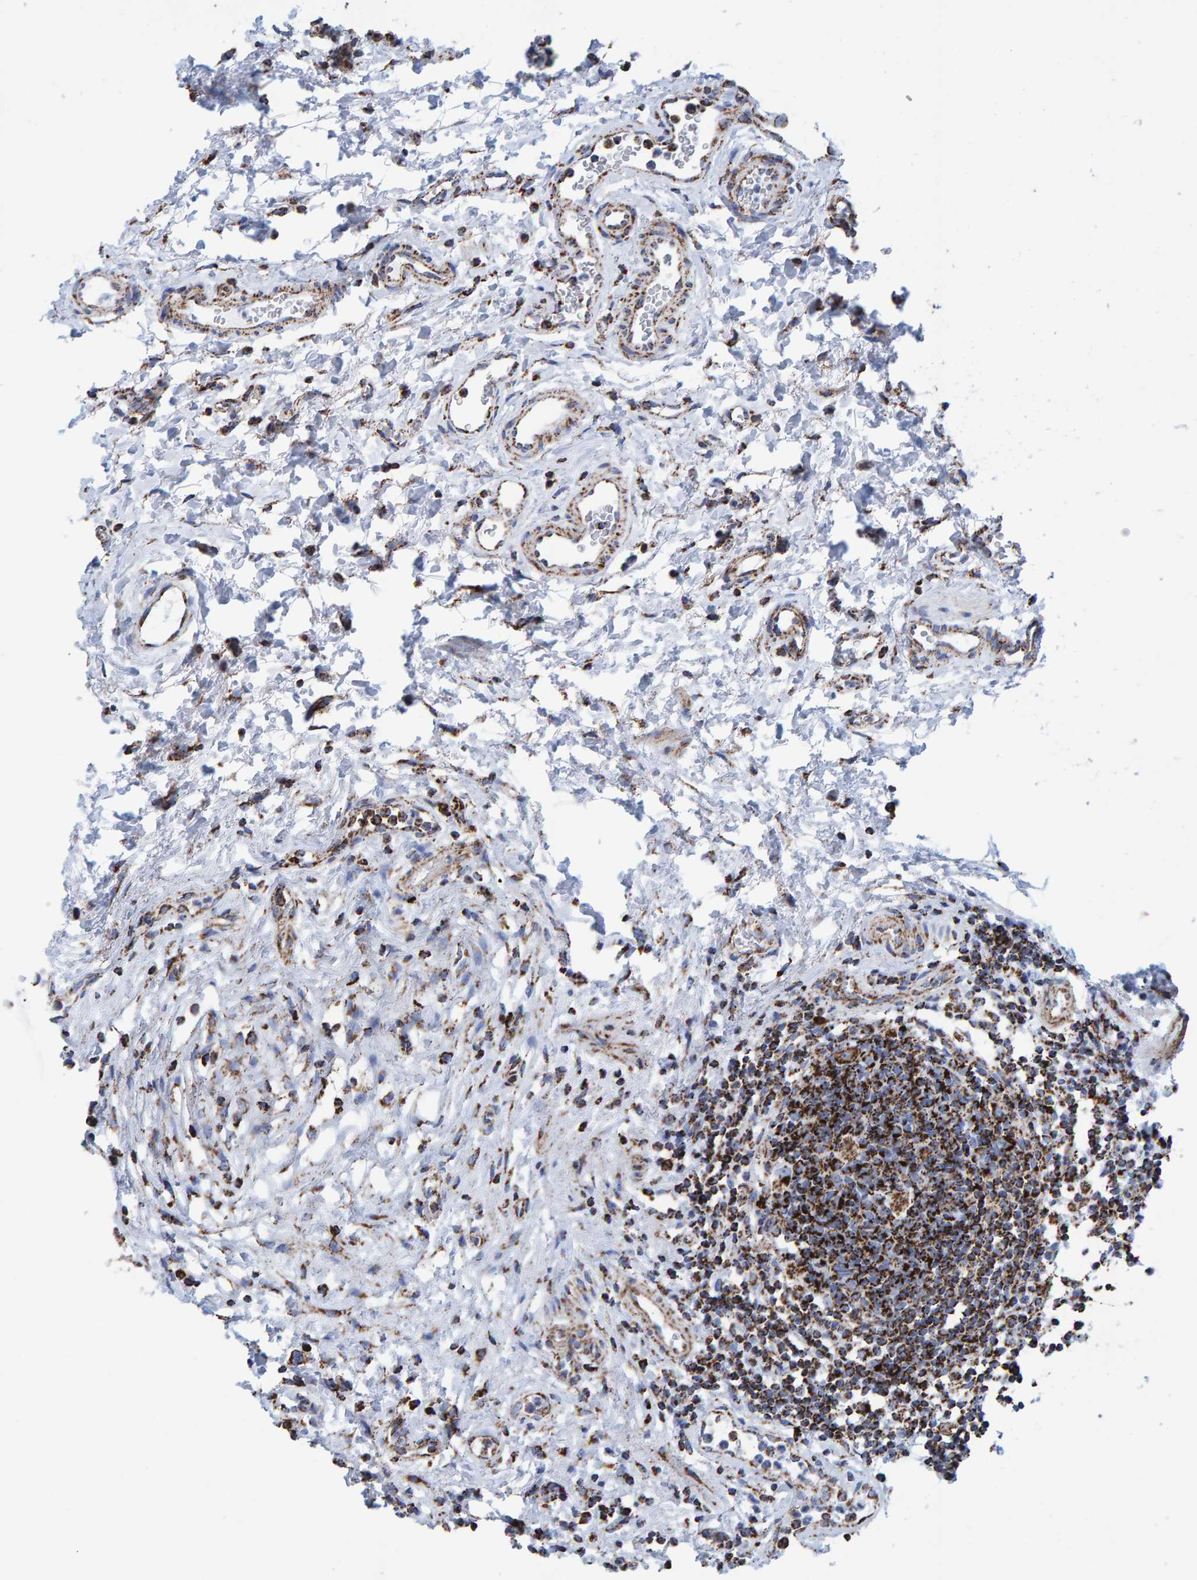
{"staining": {"intensity": "strong", "quantity": ">75%", "location": "cytoplasmic/membranous"}, "tissue": "urothelial cancer", "cell_type": "Tumor cells", "image_type": "cancer", "snomed": [{"axis": "morphology", "description": "Normal tissue, NOS"}, {"axis": "morphology", "description": "Urothelial carcinoma, Low grade"}, {"axis": "topography", "description": "Smooth muscle"}, {"axis": "topography", "description": "Urinary bladder"}], "caption": "Immunohistochemistry photomicrograph of human urothelial cancer stained for a protein (brown), which displays high levels of strong cytoplasmic/membranous expression in about >75% of tumor cells.", "gene": "ENSG00000262660", "patient": {"sex": "male", "age": 60}}